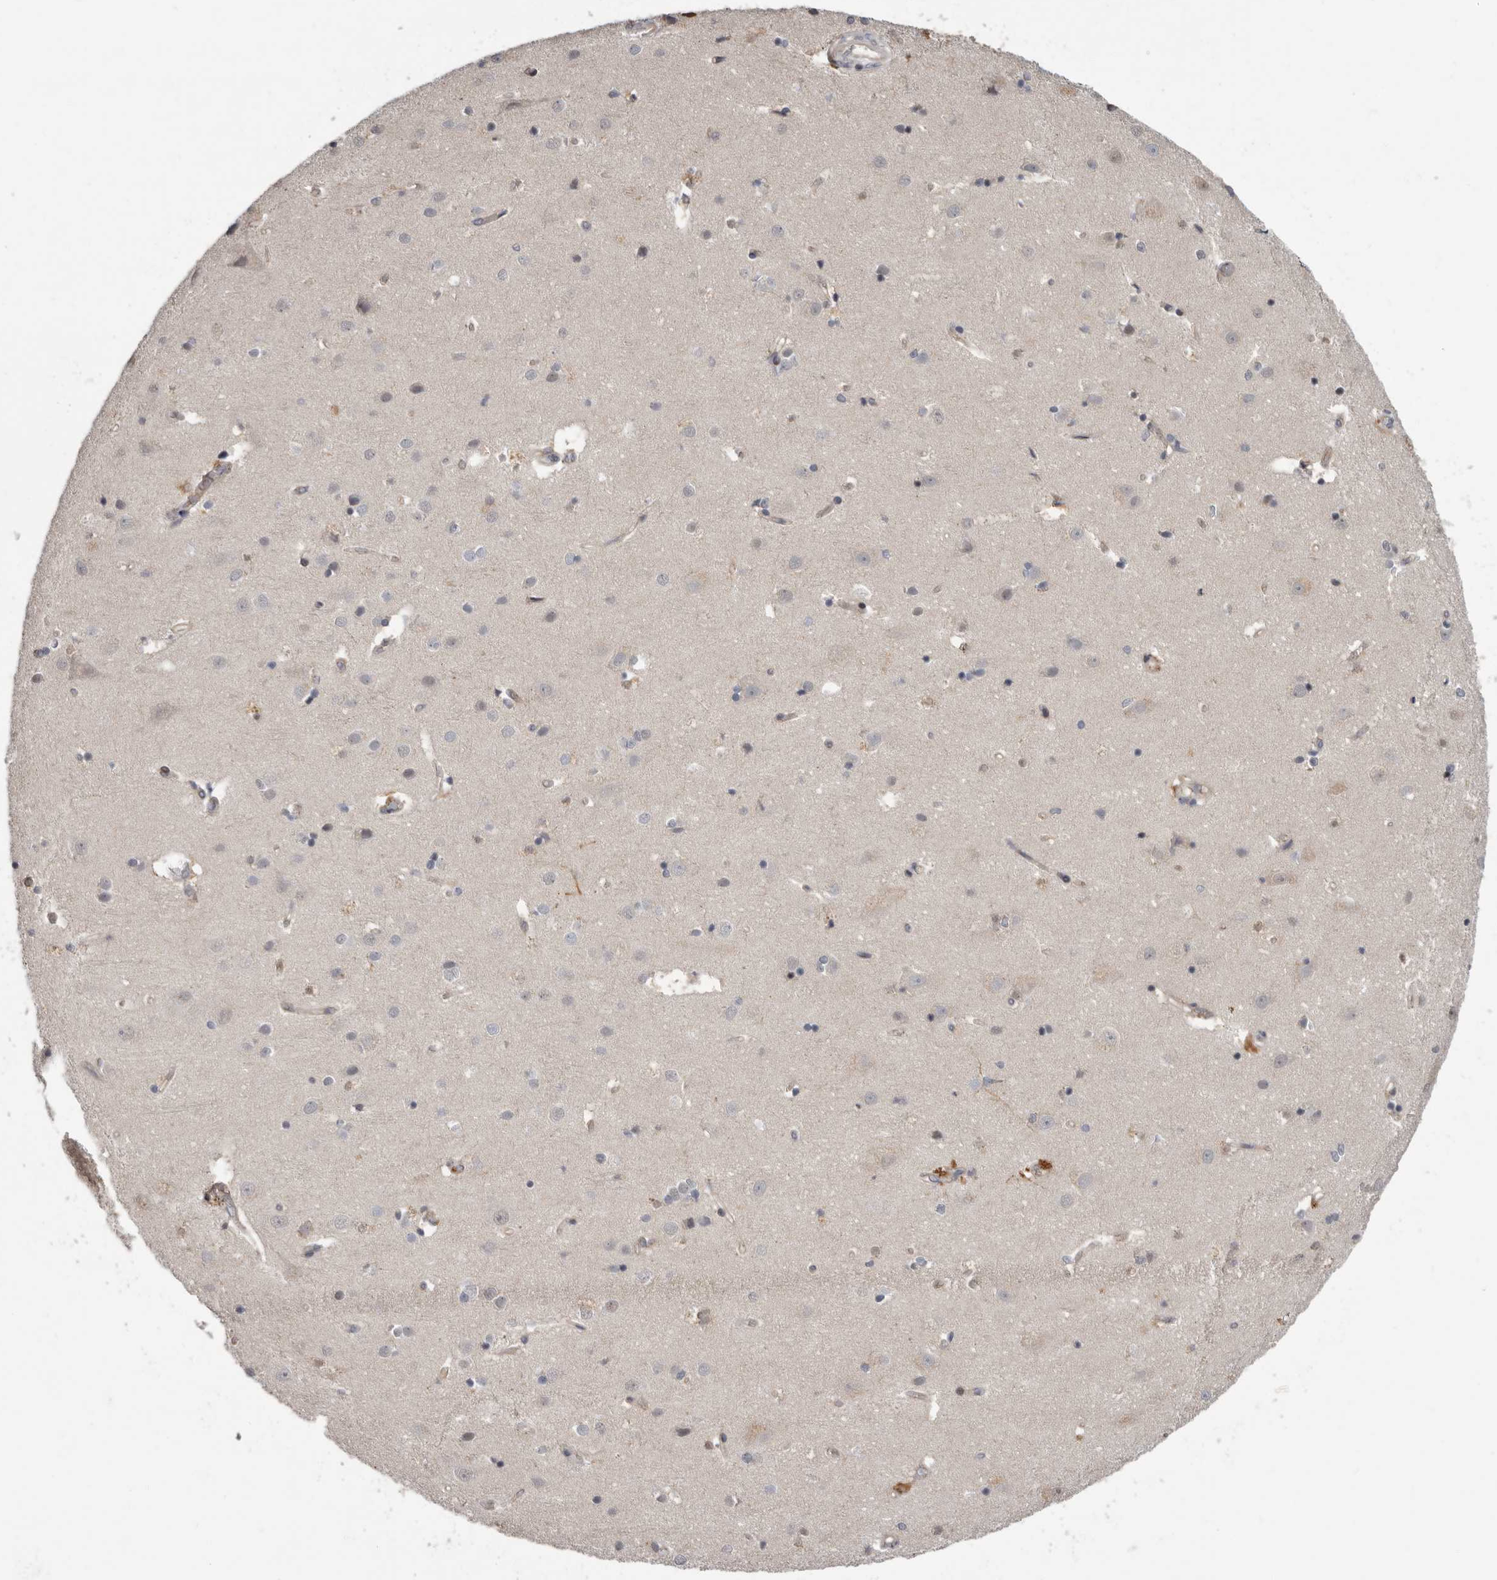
{"staining": {"intensity": "negative", "quantity": "none", "location": "none"}, "tissue": "cerebral cortex", "cell_type": "Endothelial cells", "image_type": "normal", "snomed": [{"axis": "morphology", "description": "Normal tissue, NOS"}, {"axis": "topography", "description": "Cerebral cortex"}], "caption": "This is an immunohistochemistry (IHC) photomicrograph of normal human cerebral cortex. There is no expression in endothelial cells.", "gene": "FGFR4", "patient": {"sex": "male", "age": 54}}